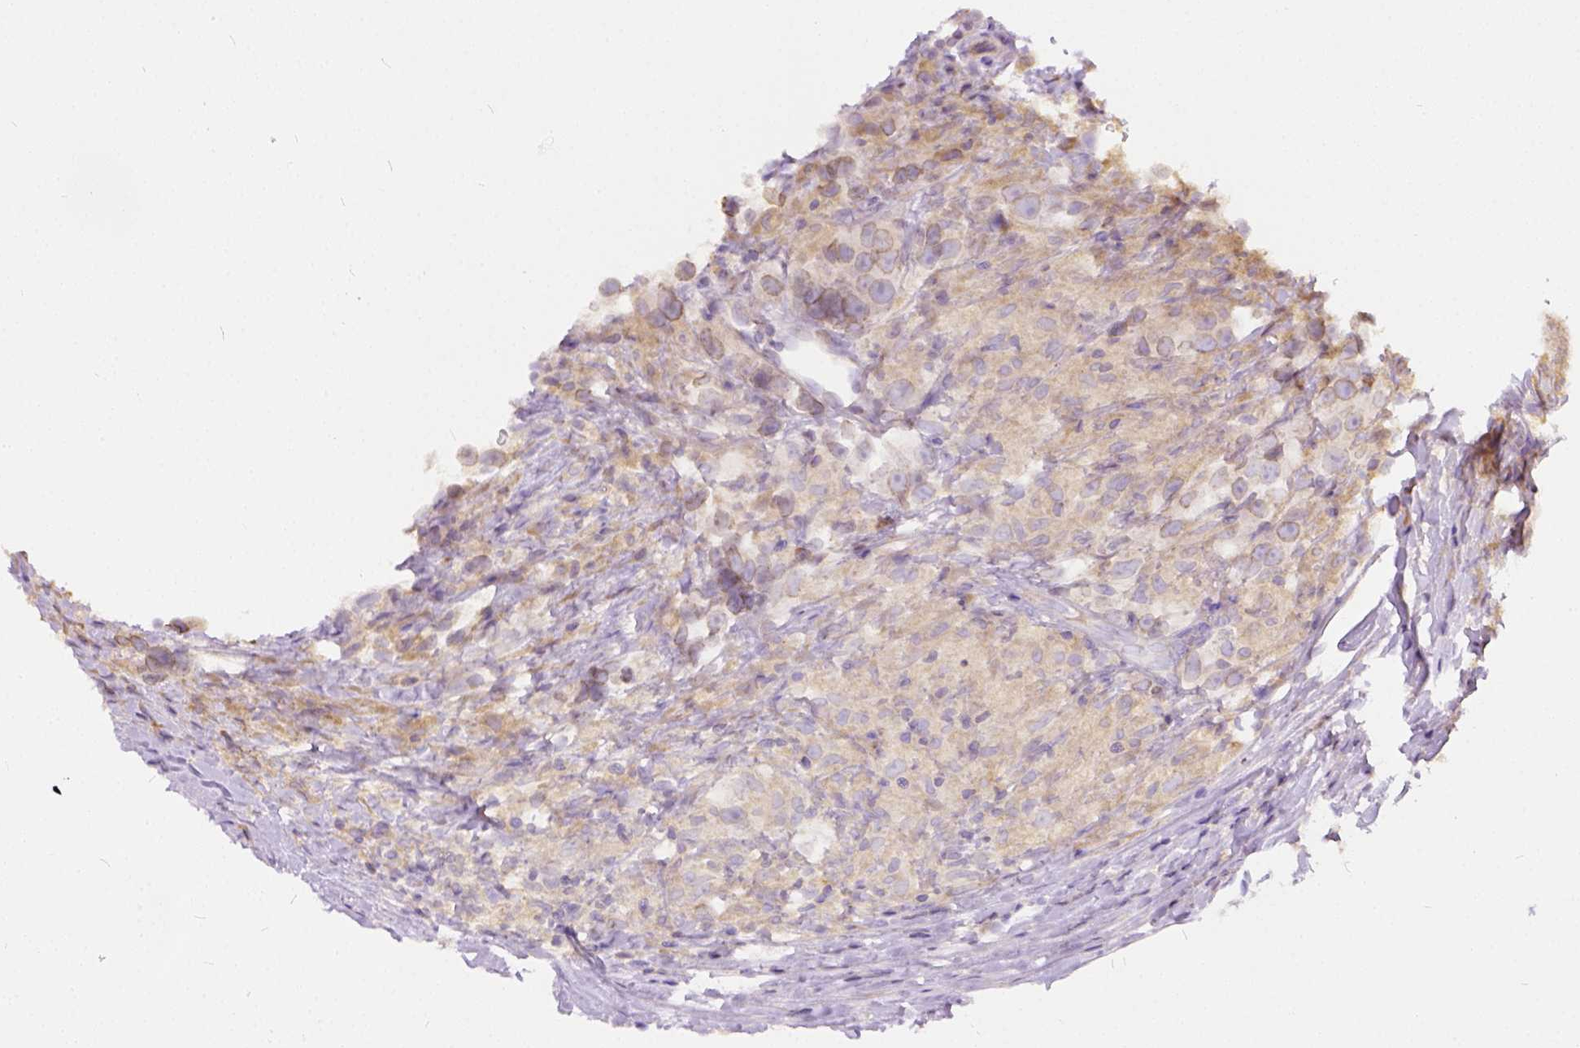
{"staining": {"intensity": "weak", "quantity": ">75%", "location": "cytoplasmic/membranous"}, "tissue": "testis cancer", "cell_type": "Tumor cells", "image_type": "cancer", "snomed": [{"axis": "morphology", "description": "Seminoma, NOS"}, {"axis": "topography", "description": "Testis"}], "caption": "A brown stain highlights weak cytoplasmic/membranous staining of a protein in testis cancer (seminoma) tumor cells. (DAB IHC with brightfield microscopy, high magnification).", "gene": "CADM4", "patient": {"sex": "male", "age": 46}}